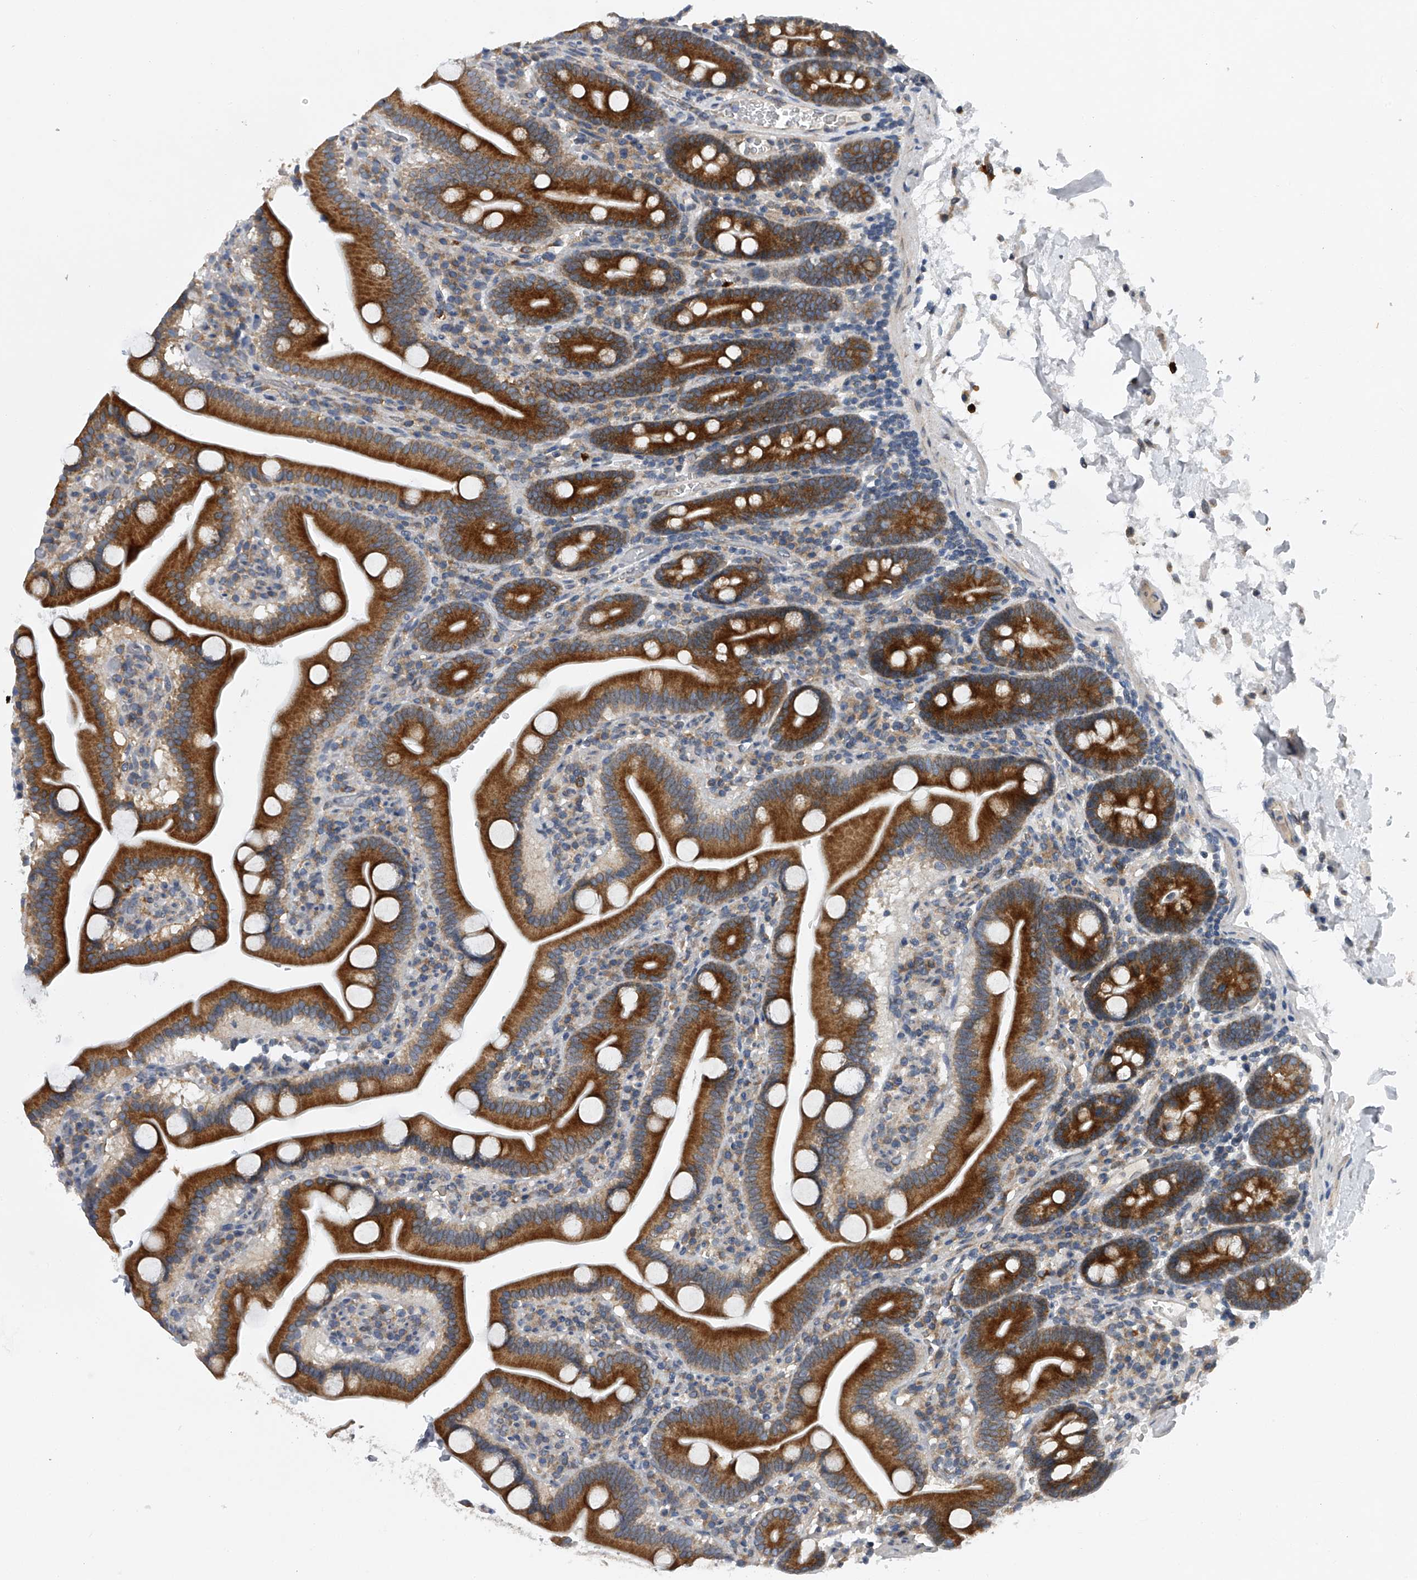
{"staining": {"intensity": "strong", "quantity": ">75%", "location": "cytoplasmic/membranous"}, "tissue": "duodenum", "cell_type": "Glandular cells", "image_type": "normal", "snomed": [{"axis": "morphology", "description": "Normal tissue, NOS"}, {"axis": "topography", "description": "Duodenum"}], "caption": "Protein staining of unremarkable duodenum reveals strong cytoplasmic/membranous positivity in about >75% of glandular cells.", "gene": "RNF5", "patient": {"sex": "male", "age": 55}}